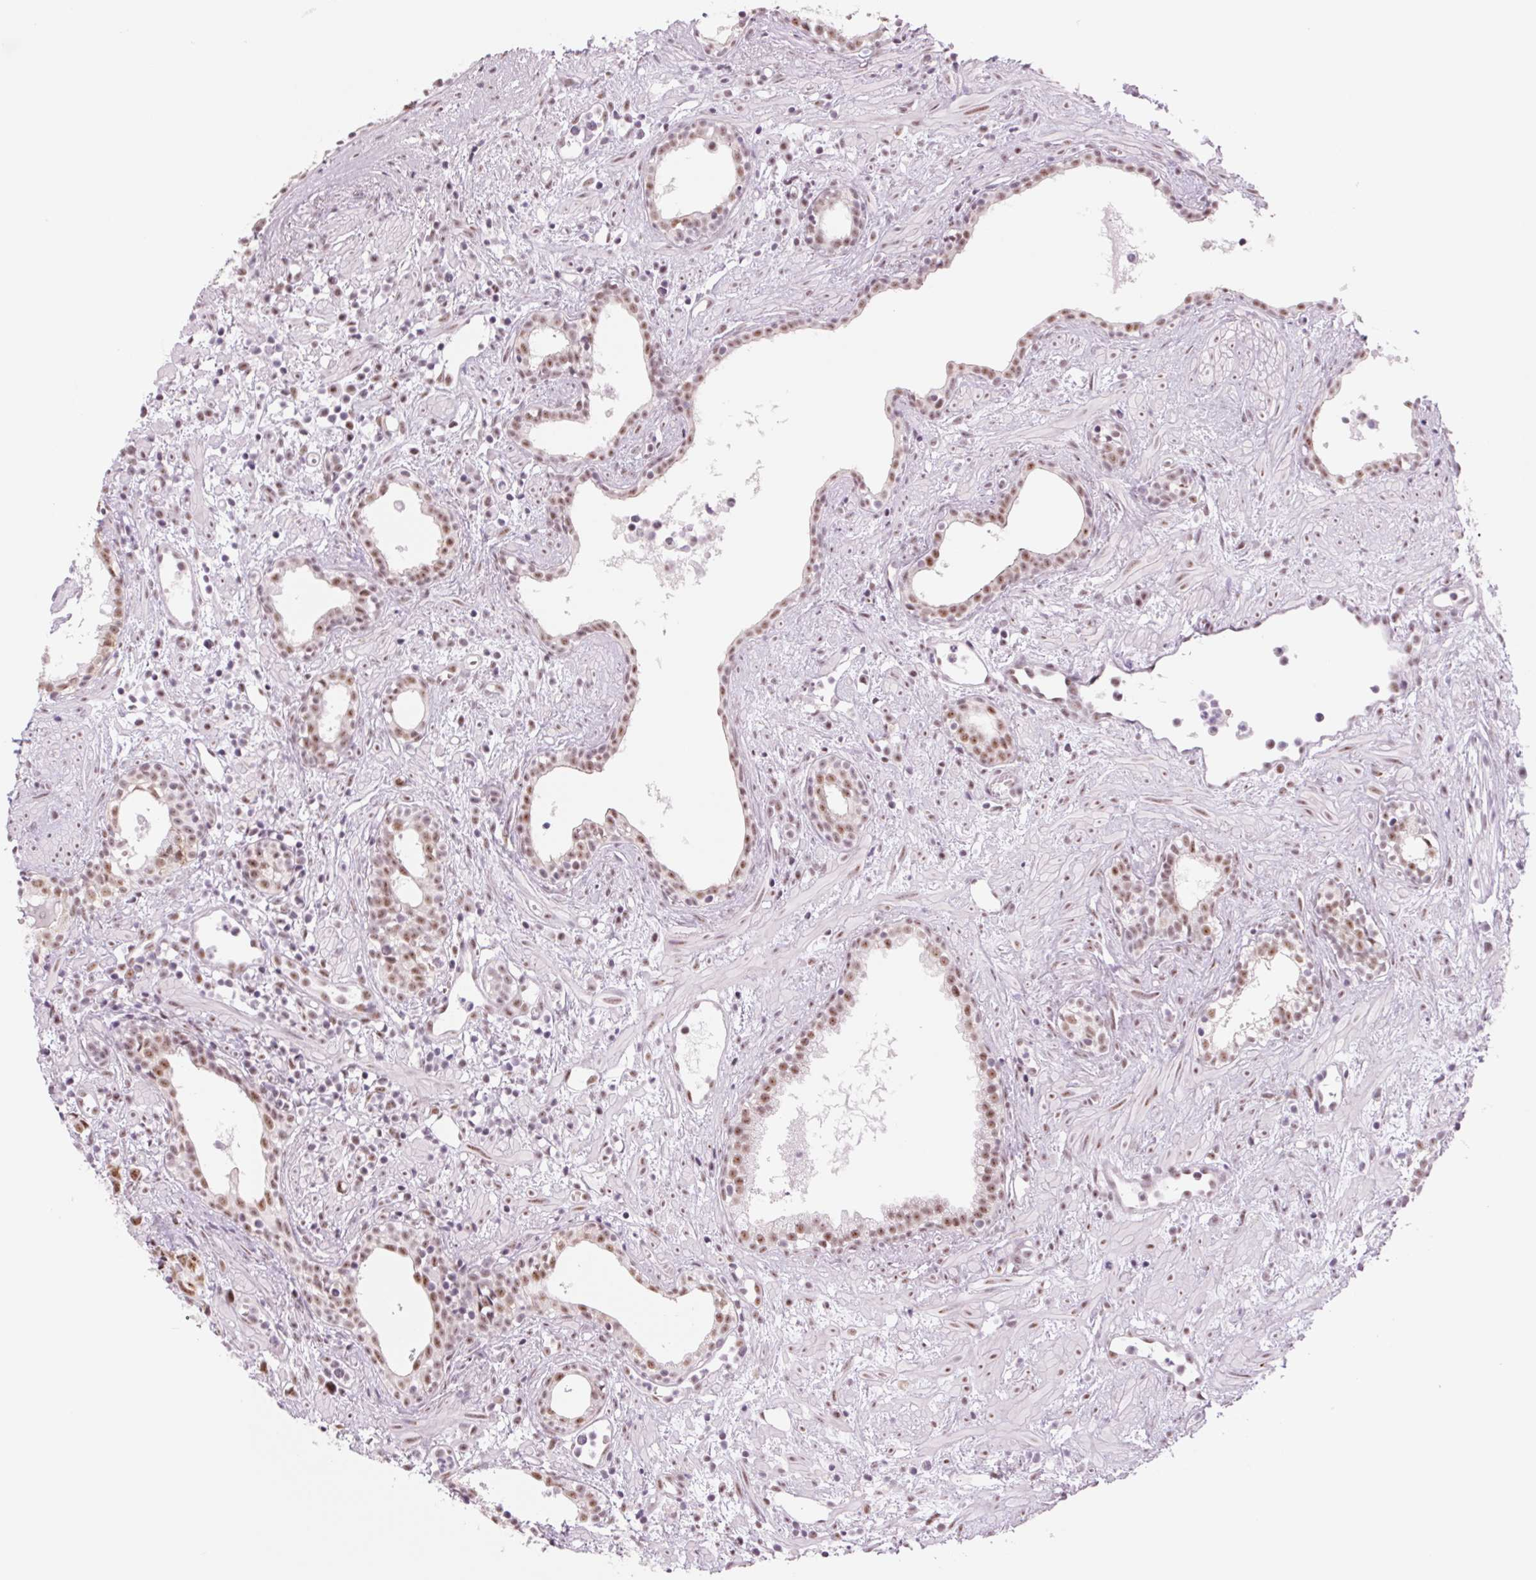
{"staining": {"intensity": "moderate", "quantity": ">75%", "location": "nuclear"}, "tissue": "prostate cancer", "cell_type": "Tumor cells", "image_type": "cancer", "snomed": [{"axis": "morphology", "description": "Adenocarcinoma, High grade"}, {"axis": "topography", "description": "Prostate"}], "caption": "Prostate high-grade adenocarcinoma was stained to show a protein in brown. There is medium levels of moderate nuclear staining in about >75% of tumor cells.", "gene": "ZC3H14", "patient": {"sex": "male", "age": 83}}